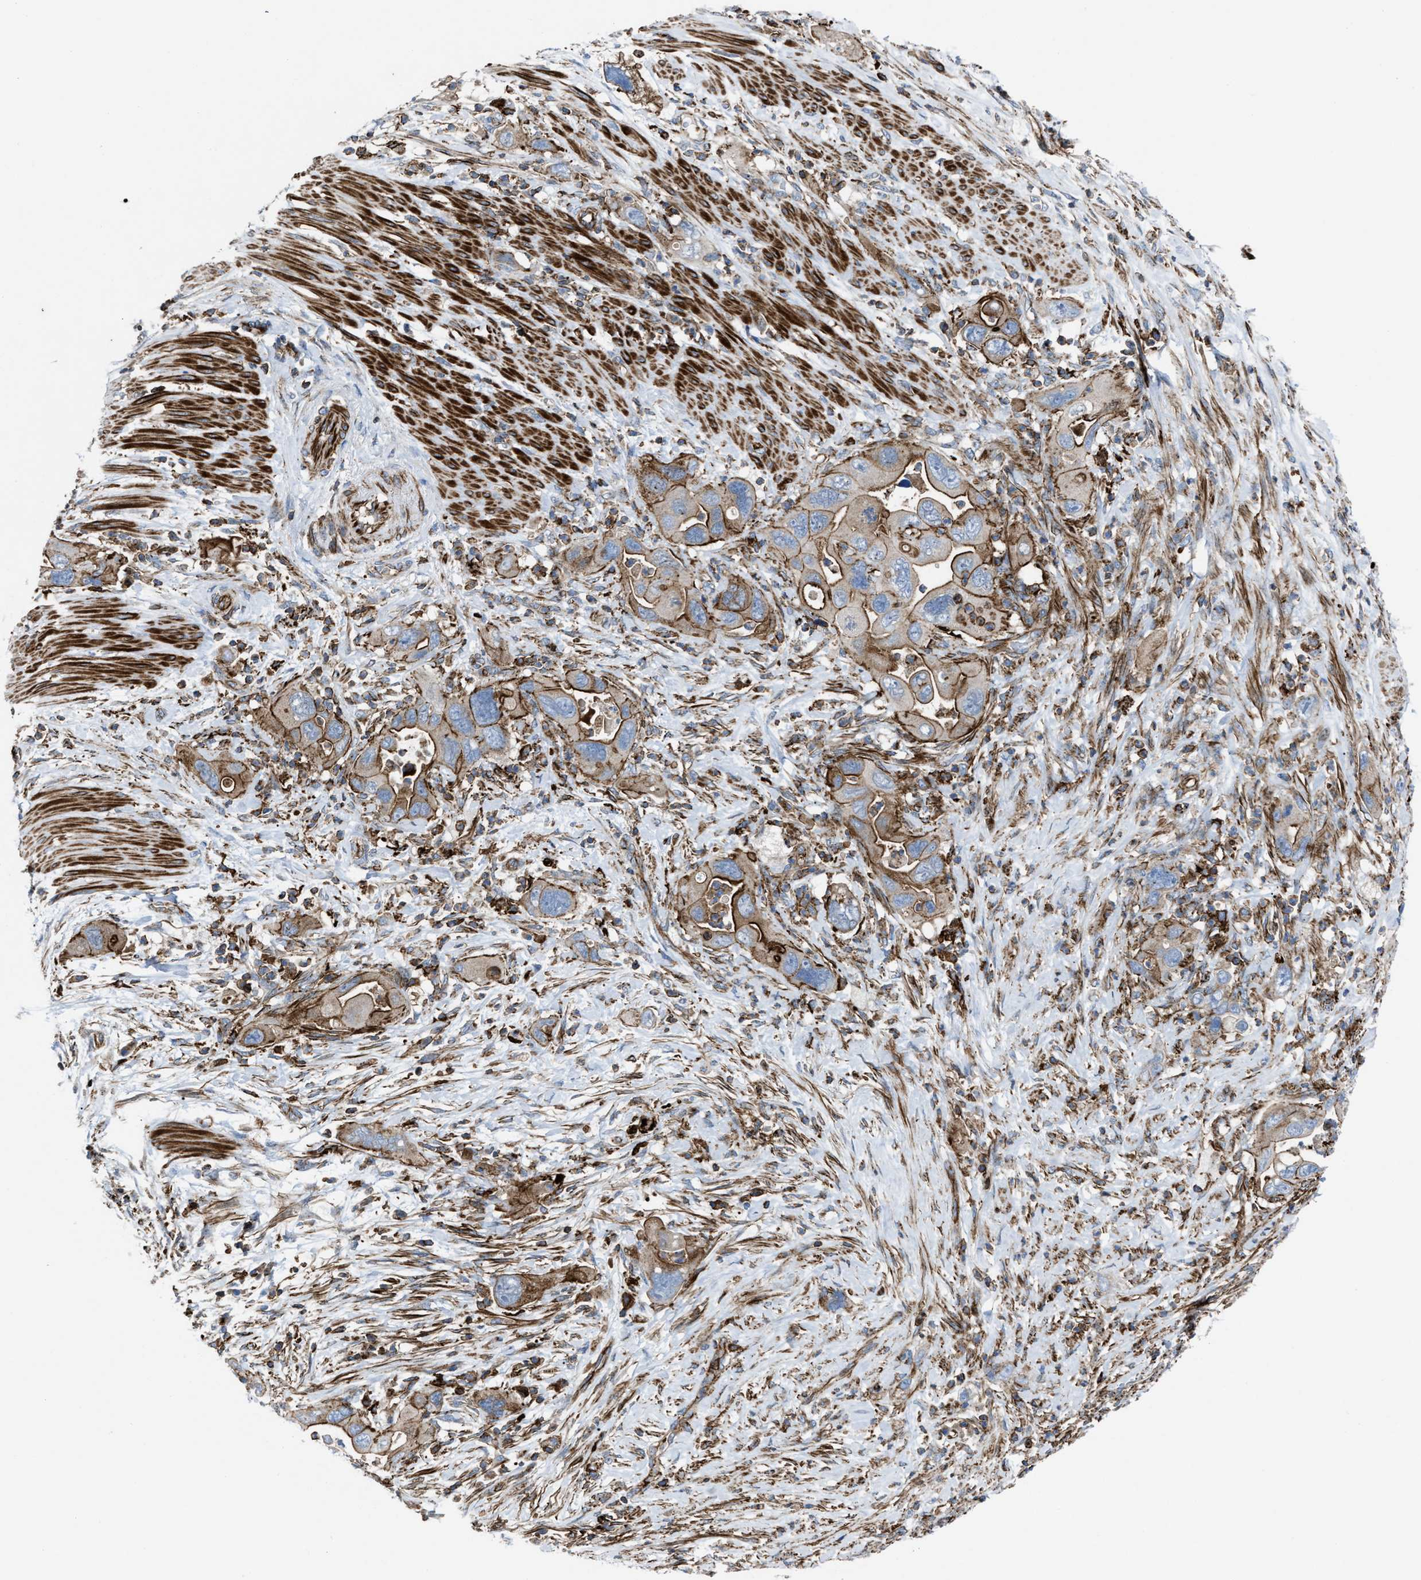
{"staining": {"intensity": "moderate", "quantity": ">75%", "location": "cytoplasmic/membranous"}, "tissue": "pancreatic cancer", "cell_type": "Tumor cells", "image_type": "cancer", "snomed": [{"axis": "morphology", "description": "Adenocarcinoma, NOS"}, {"axis": "topography", "description": "Pancreas"}], "caption": "High-magnification brightfield microscopy of pancreatic adenocarcinoma stained with DAB (3,3'-diaminobenzidine) (brown) and counterstained with hematoxylin (blue). tumor cells exhibit moderate cytoplasmic/membranous positivity is present in approximately>75% of cells.", "gene": "AGPAT2", "patient": {"sex": "female", "age": 70}}